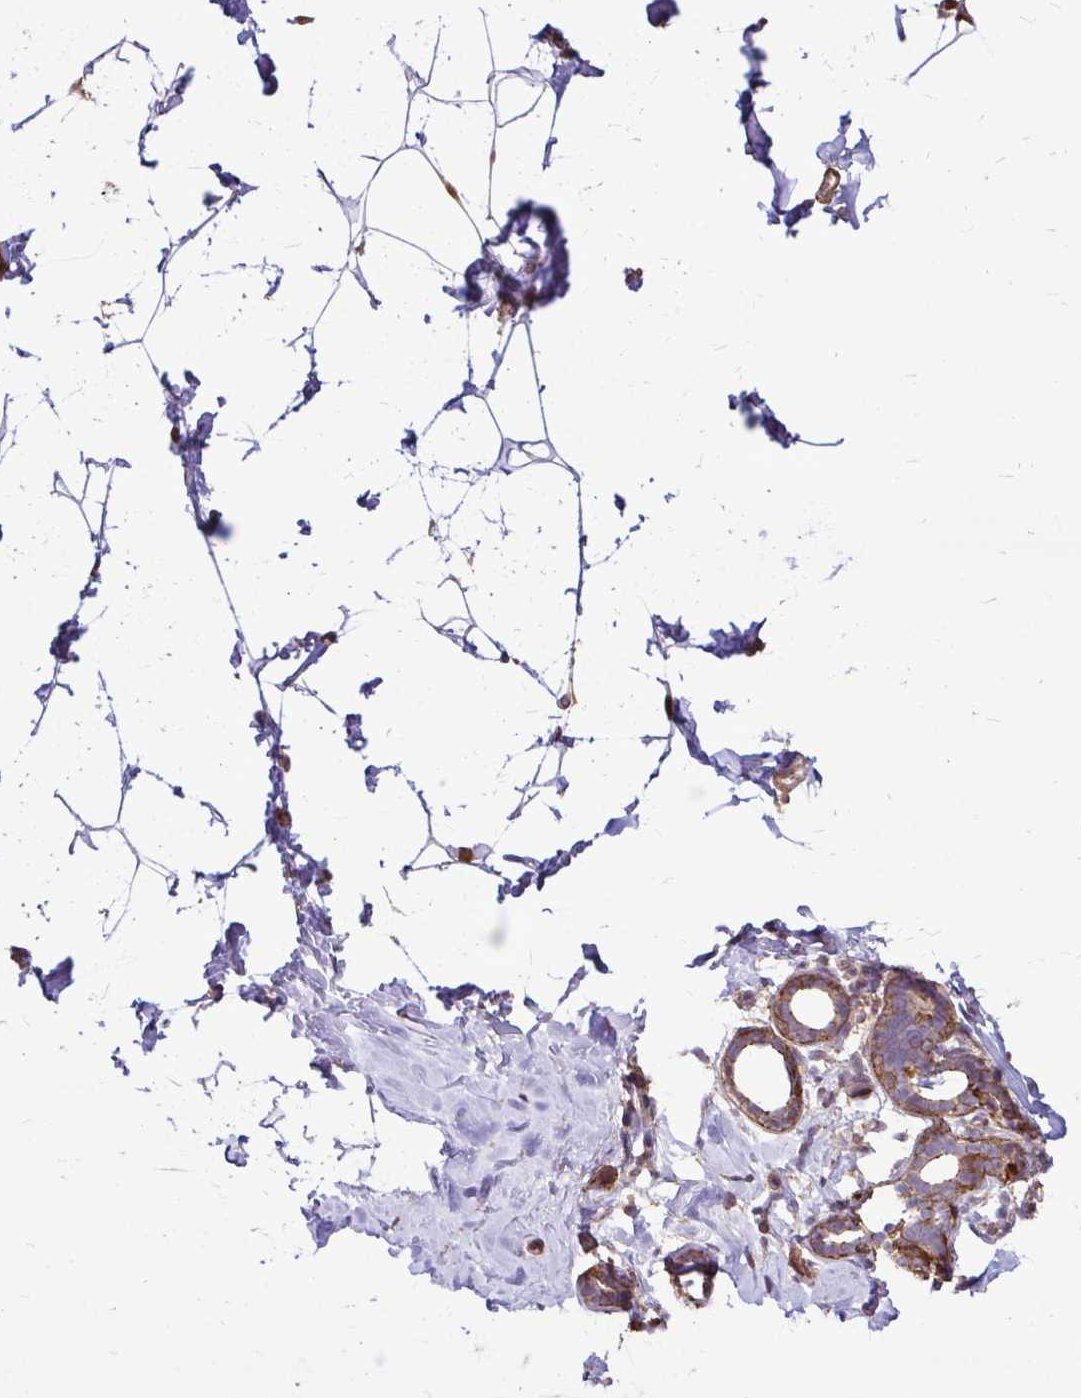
{"staining": {"intensity": "weak", "quantity": "<25%", "location": "cytoplasmic/membranous"}, "tissue": "breast", "cell_type": "Adipocytes", "image_type": "normal", "snomed": [{"axis": "morphology", "description": "Normal tissue, NOS"}, {"axis": "topography", "description": "Breast"}], "caption": "Immunohistochemical staining of unremarkable human breast reveals no significant positivity in adipocytes.", "gene": "TRIP6", "patient": {"sex": "female", "age": 32}}